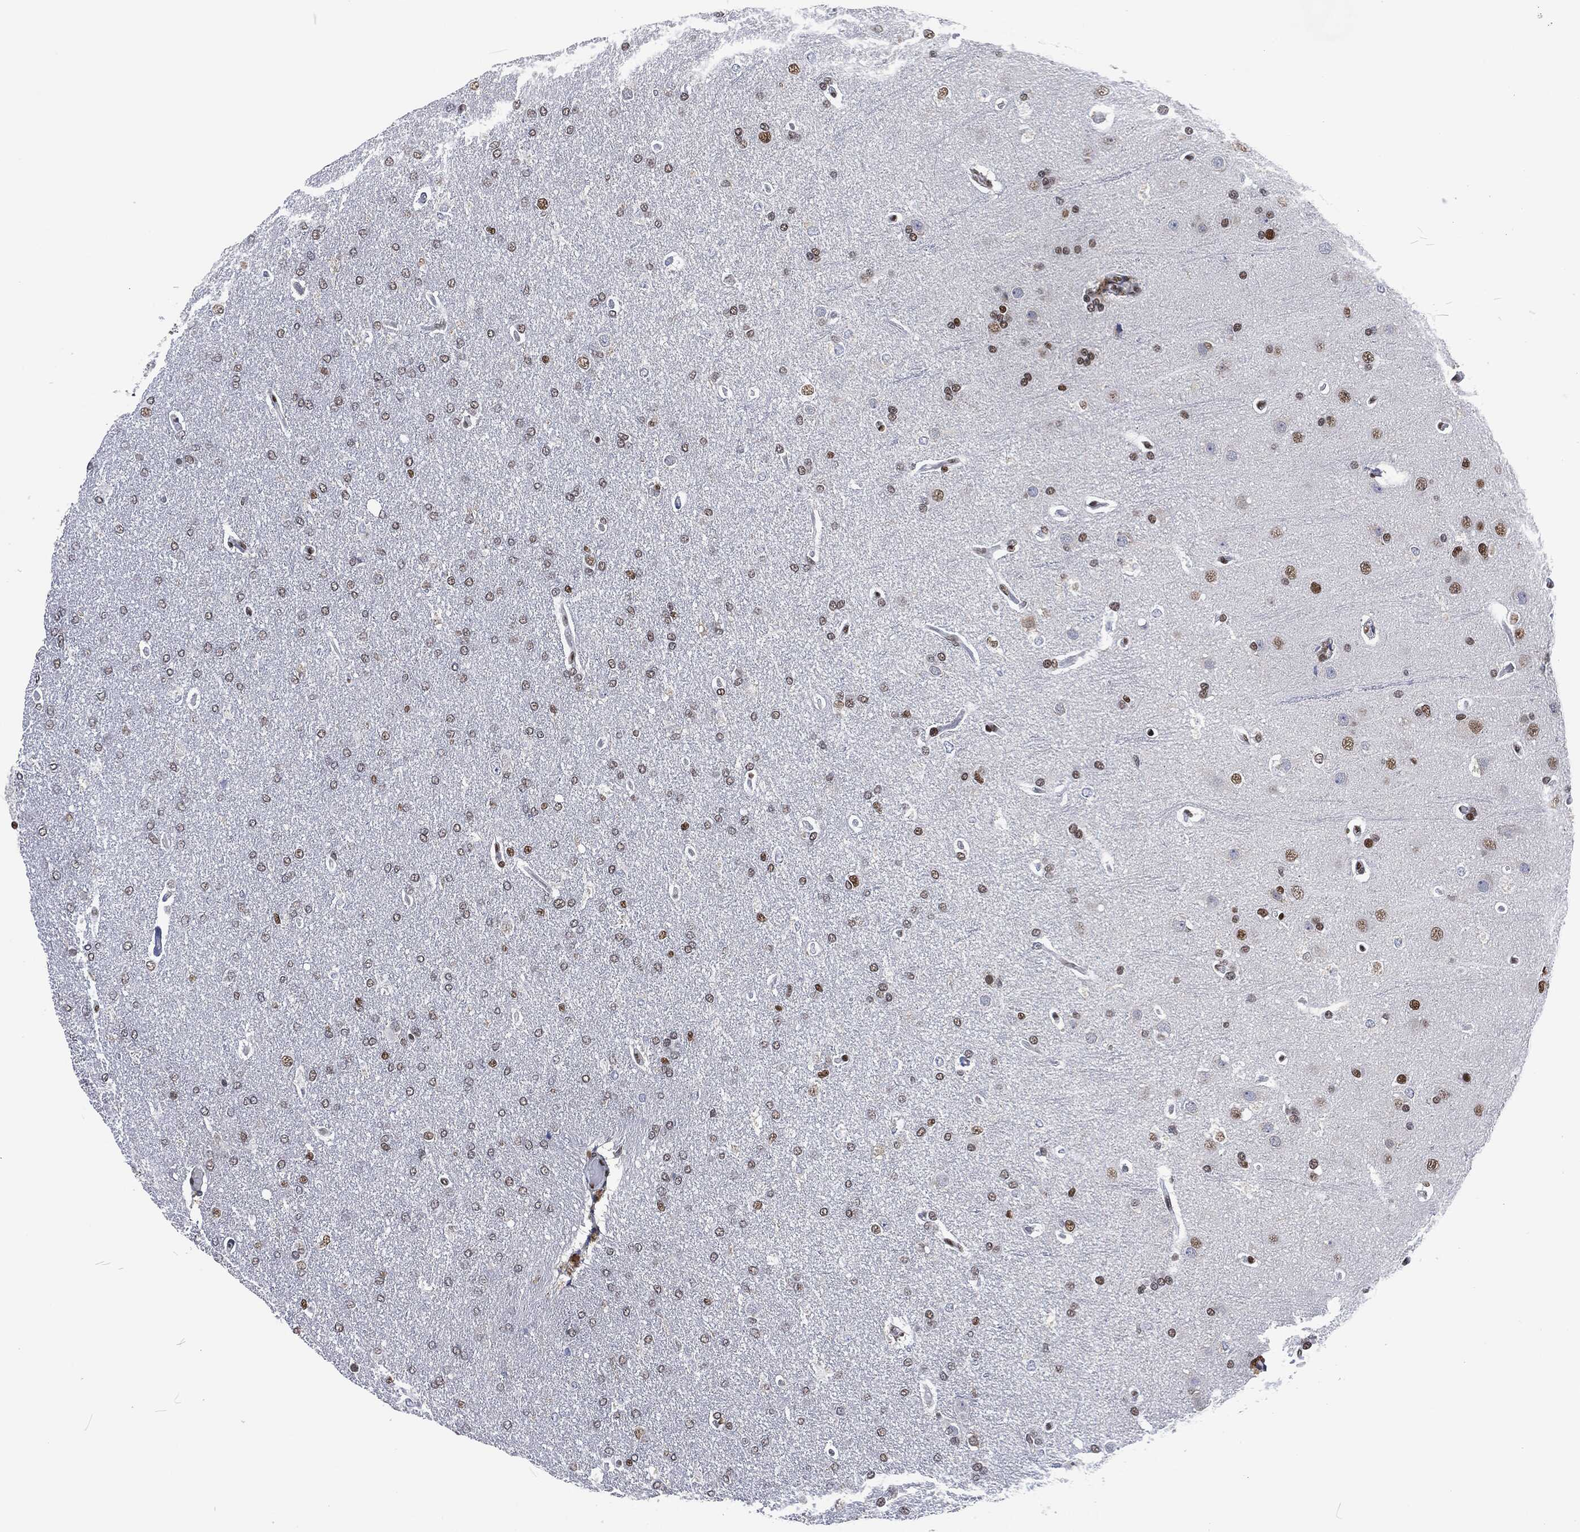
{"staining": {"intensity": "moderate", "quantity": "25%-75%", "location": "nuclear"}, "tissue": "glioma", "cell_type": "Tumor cells", "image_type": "cancer", "snomed": [{"axis": "morphology", "description": "Glioma, malignant, Low grade"}, {"axis": "topography", "description": "Brain"}], "caption": "Approximately 25%-75% of tumor cells in human malignant glioma (low-grade) display moderate nuclear protein staining as visualized by brown immunohistochemical staining.", "gene": "DCPS", "patient": {"sex": "male", "age": 41}}